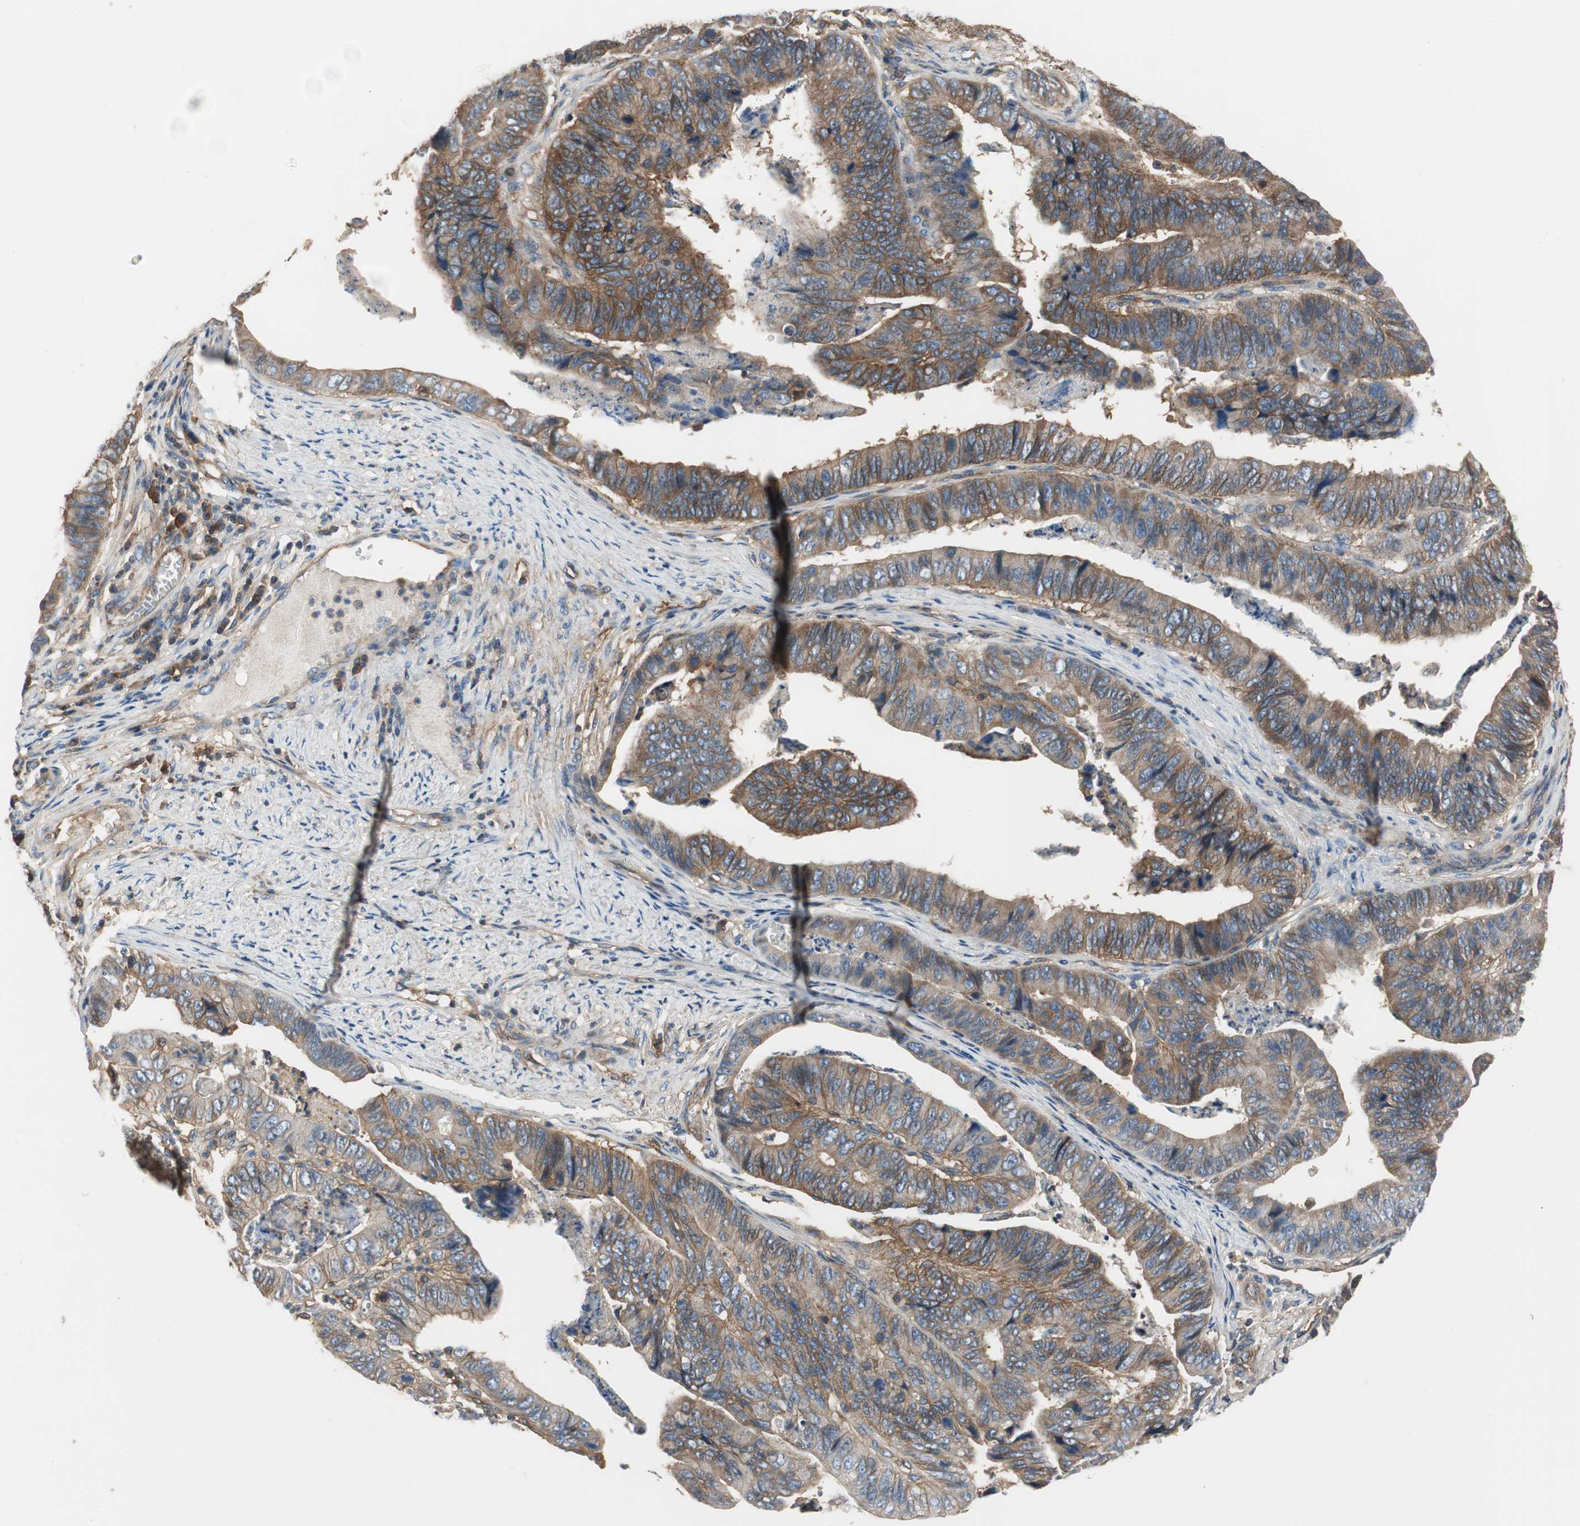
{"staining": {"intensity": "moderate", "quantity": ">75%", "location": "cytoplasmic/membranous"}, "tissue": "stomach cancer", "cell_type": "Tumor cells", "image_type": "cancer", "snomed": [{"axis": "morphology", "description": "Adenocarcinoma, NOS"}, {"axis": "topography", "description": "Stomach, lower"}], "caption": "Protein staining of stomach cancer (adenocarcinoma) tissue exhibits moderate cytoplasmic/membranous expression in about >75% of tumor cells.", "gene": "IL1RL1", "patient": {"sex": "male", "age": 77}}